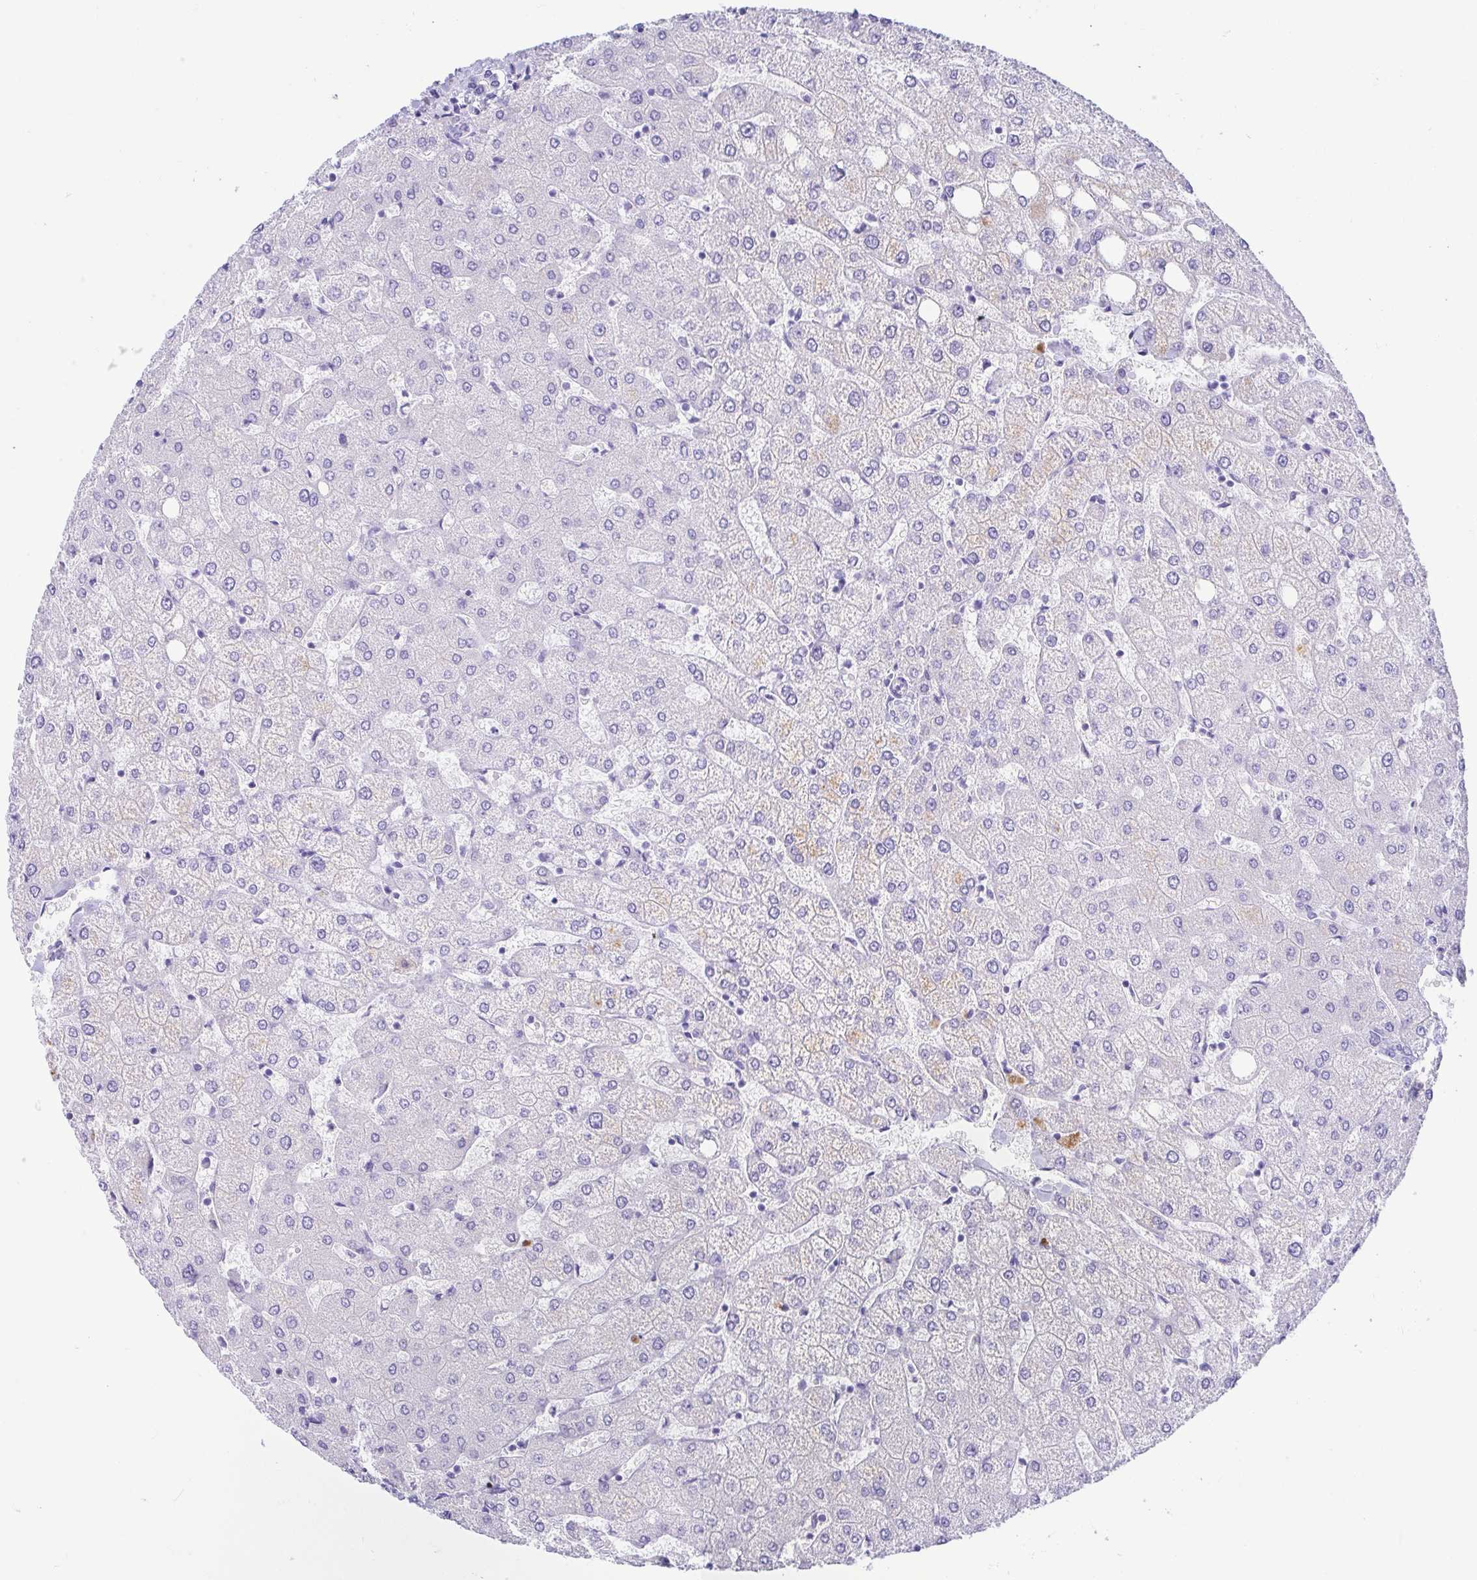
{"staining": {"intensity": "negative", "quantity": "none", "location": "none"}, "tissue": "liver", "cell_type": "Cholangiocytes", "image_type": "normal", "snomed": [{"axis": "morphology", "description": "Normal tissue, NOS"}, {"axis": "topography", "description": "Liver"}], "caption": "High power microscopy photomicrograph of an immunohistochemistry micrograph of unremarkable liver, revealing no significant staining in cholangiocytes.", "gene": "GKN1", "patient": {"sex": "female", "age": 54}}